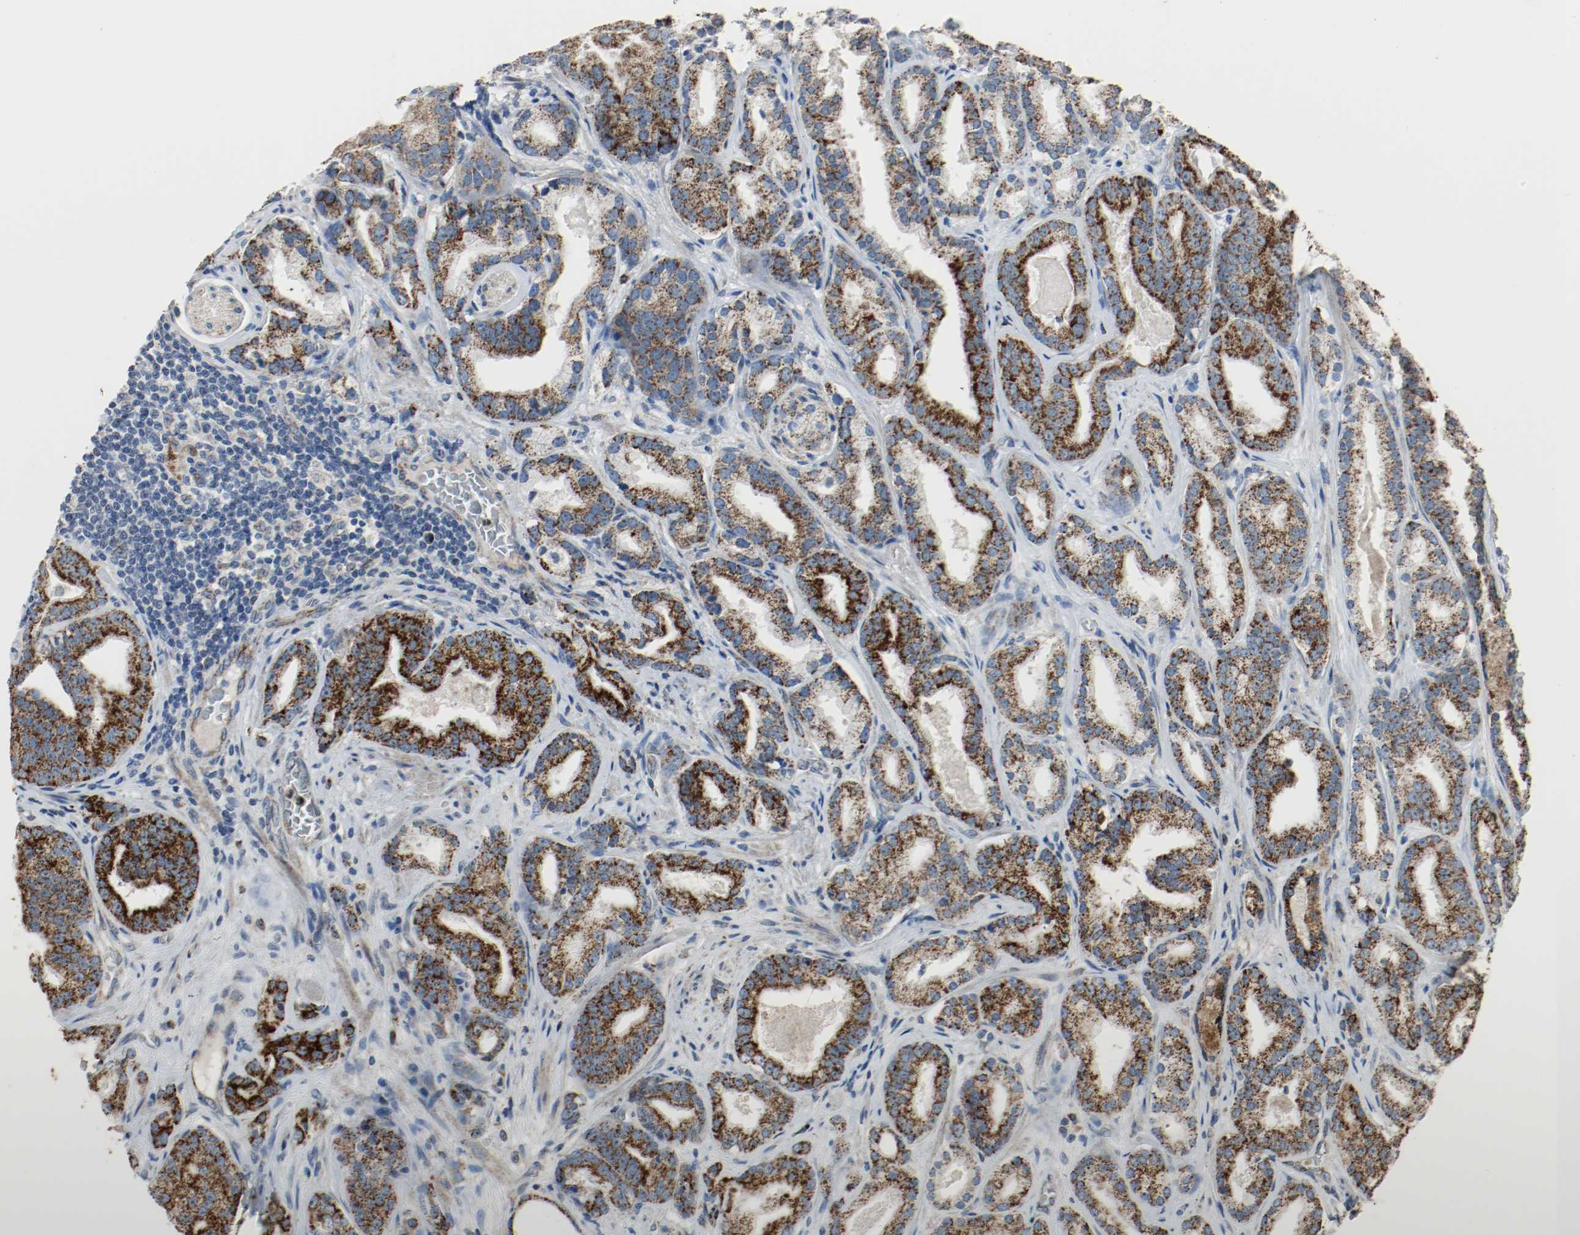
{"staining": {"intensity": "strong", "quantity": ">75%", "location": "cytoplasmic/membranous"}, "tissue": "prostate cancer", "cell_type": "Tumor cells", "image_type": "cancer", "snomed": [{"axis": "morphology", "description": "Adenocarcinoma, Low grade"}, {"axis": "topography", "description": "Prostate"}], "caption": "Strong cytoplasmic/membranous staining for a protein is seen in about >75% of tumor cells of prostate cancer (adenocarcinoma (low-grade)) using immunohistochemistry (IHC).", "gene": "ALDH4A1", "patient": {"sex": "male", "age": 63}}